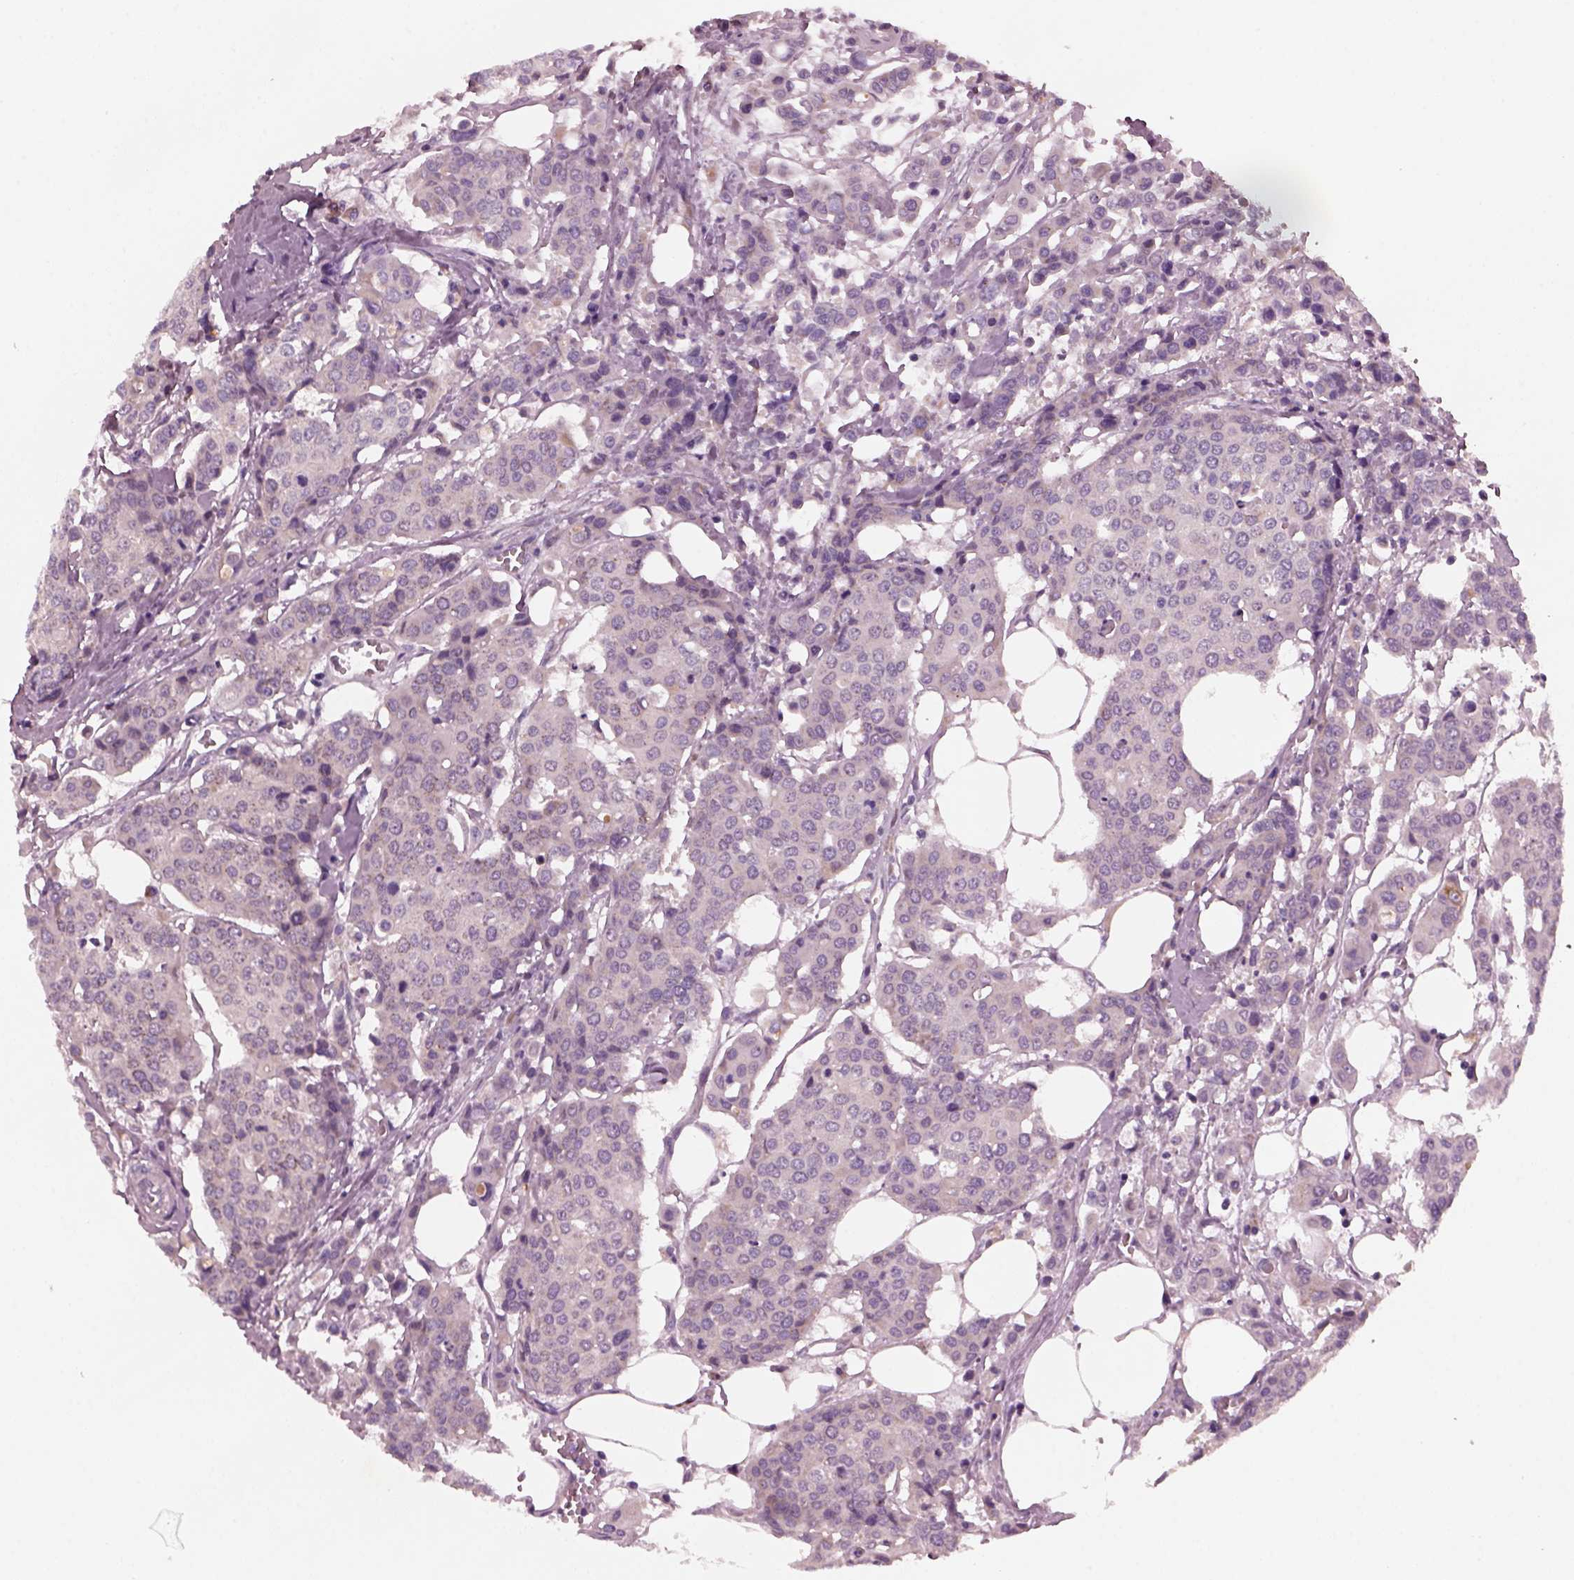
{"staining": {"intensity": "weak", "quantity": "<25%", "location": "cytoplasmic/membranous"}, "tissue": "carcinoid", "cell_type": "Tumor cells", "image_type": "cancer", "snomed": [{"axis": "morphology", "description": "Carcinoid, malignant, NOS"}, {"axis": "topography", "description": "Colon"}], "caption": "This photomicrograph is of carcinoid stained with immunohistochemistry (IHC) to label a protein in brown with the nuclei are counter-stained blue. There is no staining in tumor cells.", "gene": "AP4M1", "patient": {"sex": "male", "age": 81}}